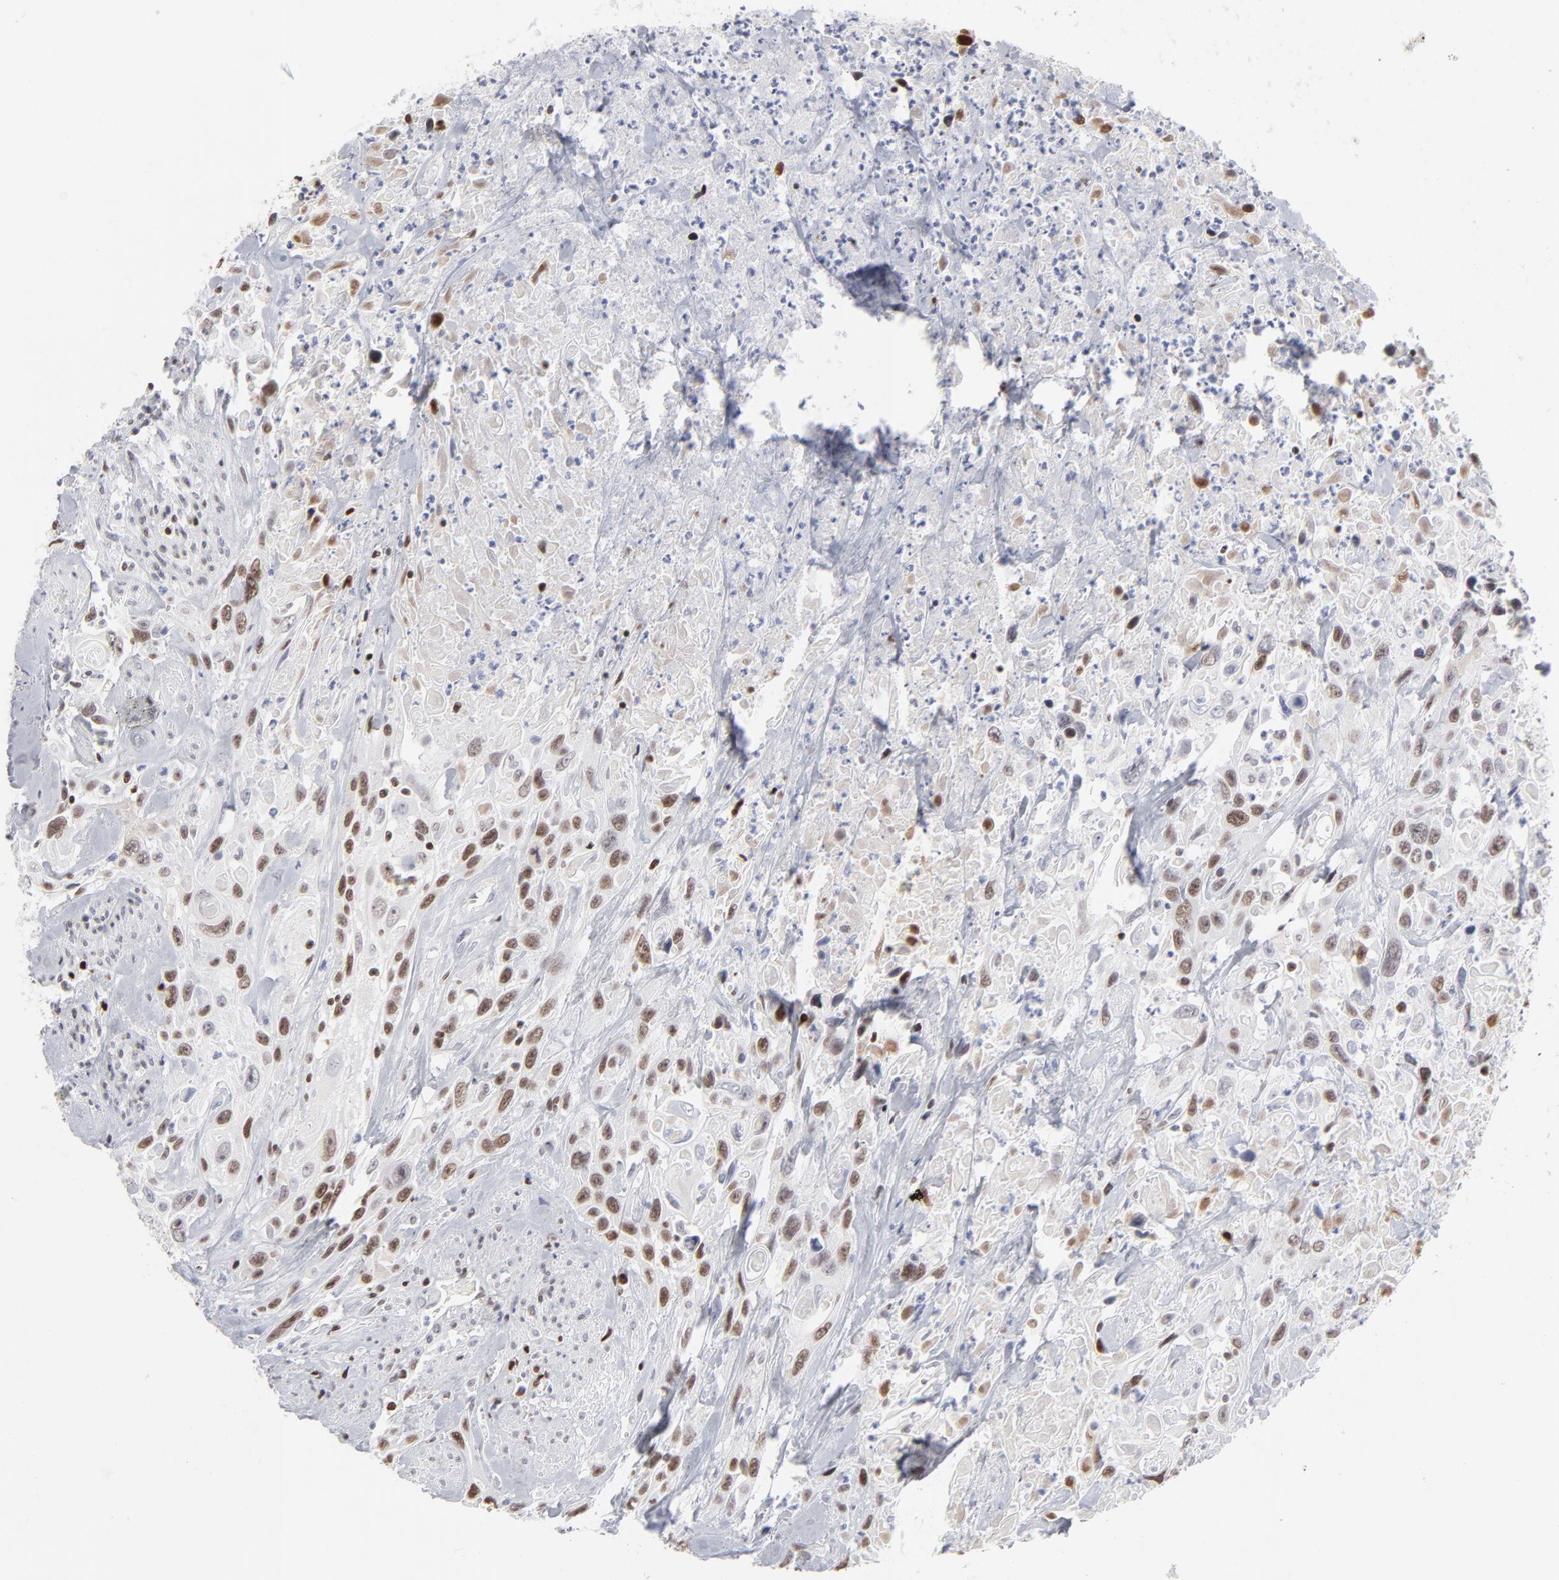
{"staining": {"intensity": "moderate", "quantity": "25%-75%", "location": "nuclear"}, "tissue": "urothelial cancer", "cell_type": "Tumor cells", "image_type": "cancer", "snomed": [{"axis": "morphology", "description": "Urothelial carcinoma, High grade"}, {"axis": "topography", "description": "Urinary bladder"}], "caption": "Immunohistochemical staining of human high-grade urothelial carcinoma reveals medium levels of moderate nuclear expression in approximately 25%-75% of tumor cells.", "gene": "PARP1", "patient": {"sex": "female", "age": 84}}